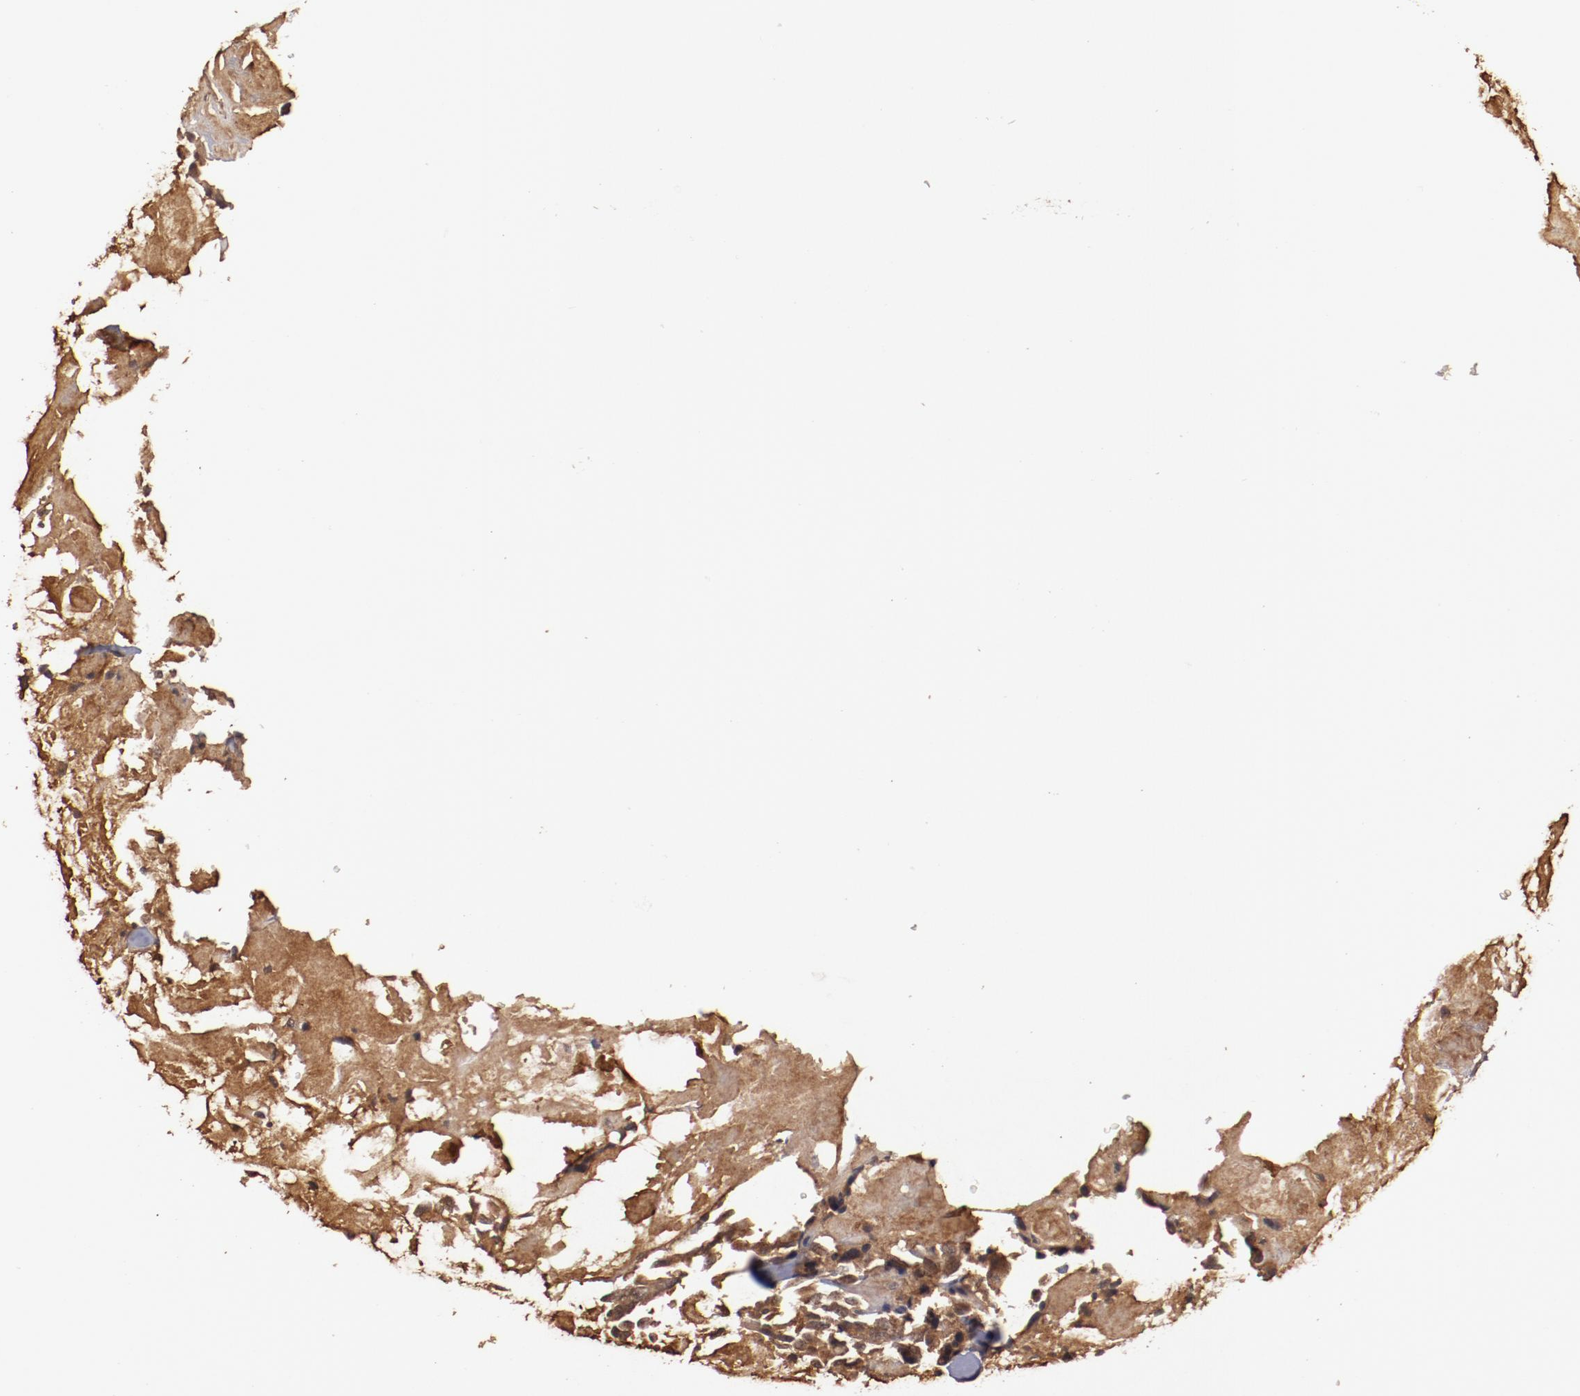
{"staining": {"intensity": "strong", "quantity": ">75%", "location": "cytoplasmic/membranous"}, "tissue": "thyroid cancer", "cell_type": "Tumor cells", "image_type": "cancer", "snomed": [{"axis": "morphology", "description": "Carcinoma, NOS"}, {"axis": "morphology", "description": "Carcinoid, malignant, NOS"}, {"axis": "topography", "description": "Thyroid gland"}], "caption": "Immunohistochemistry (IHC) of thyroid carcinoid (malignant) displays high levels of strong cytoplasmic/membranous staining in approximately >75% of tumor cells.", "gene": "TXNDC16", "patient": {"sex": "male", "age": 33}}